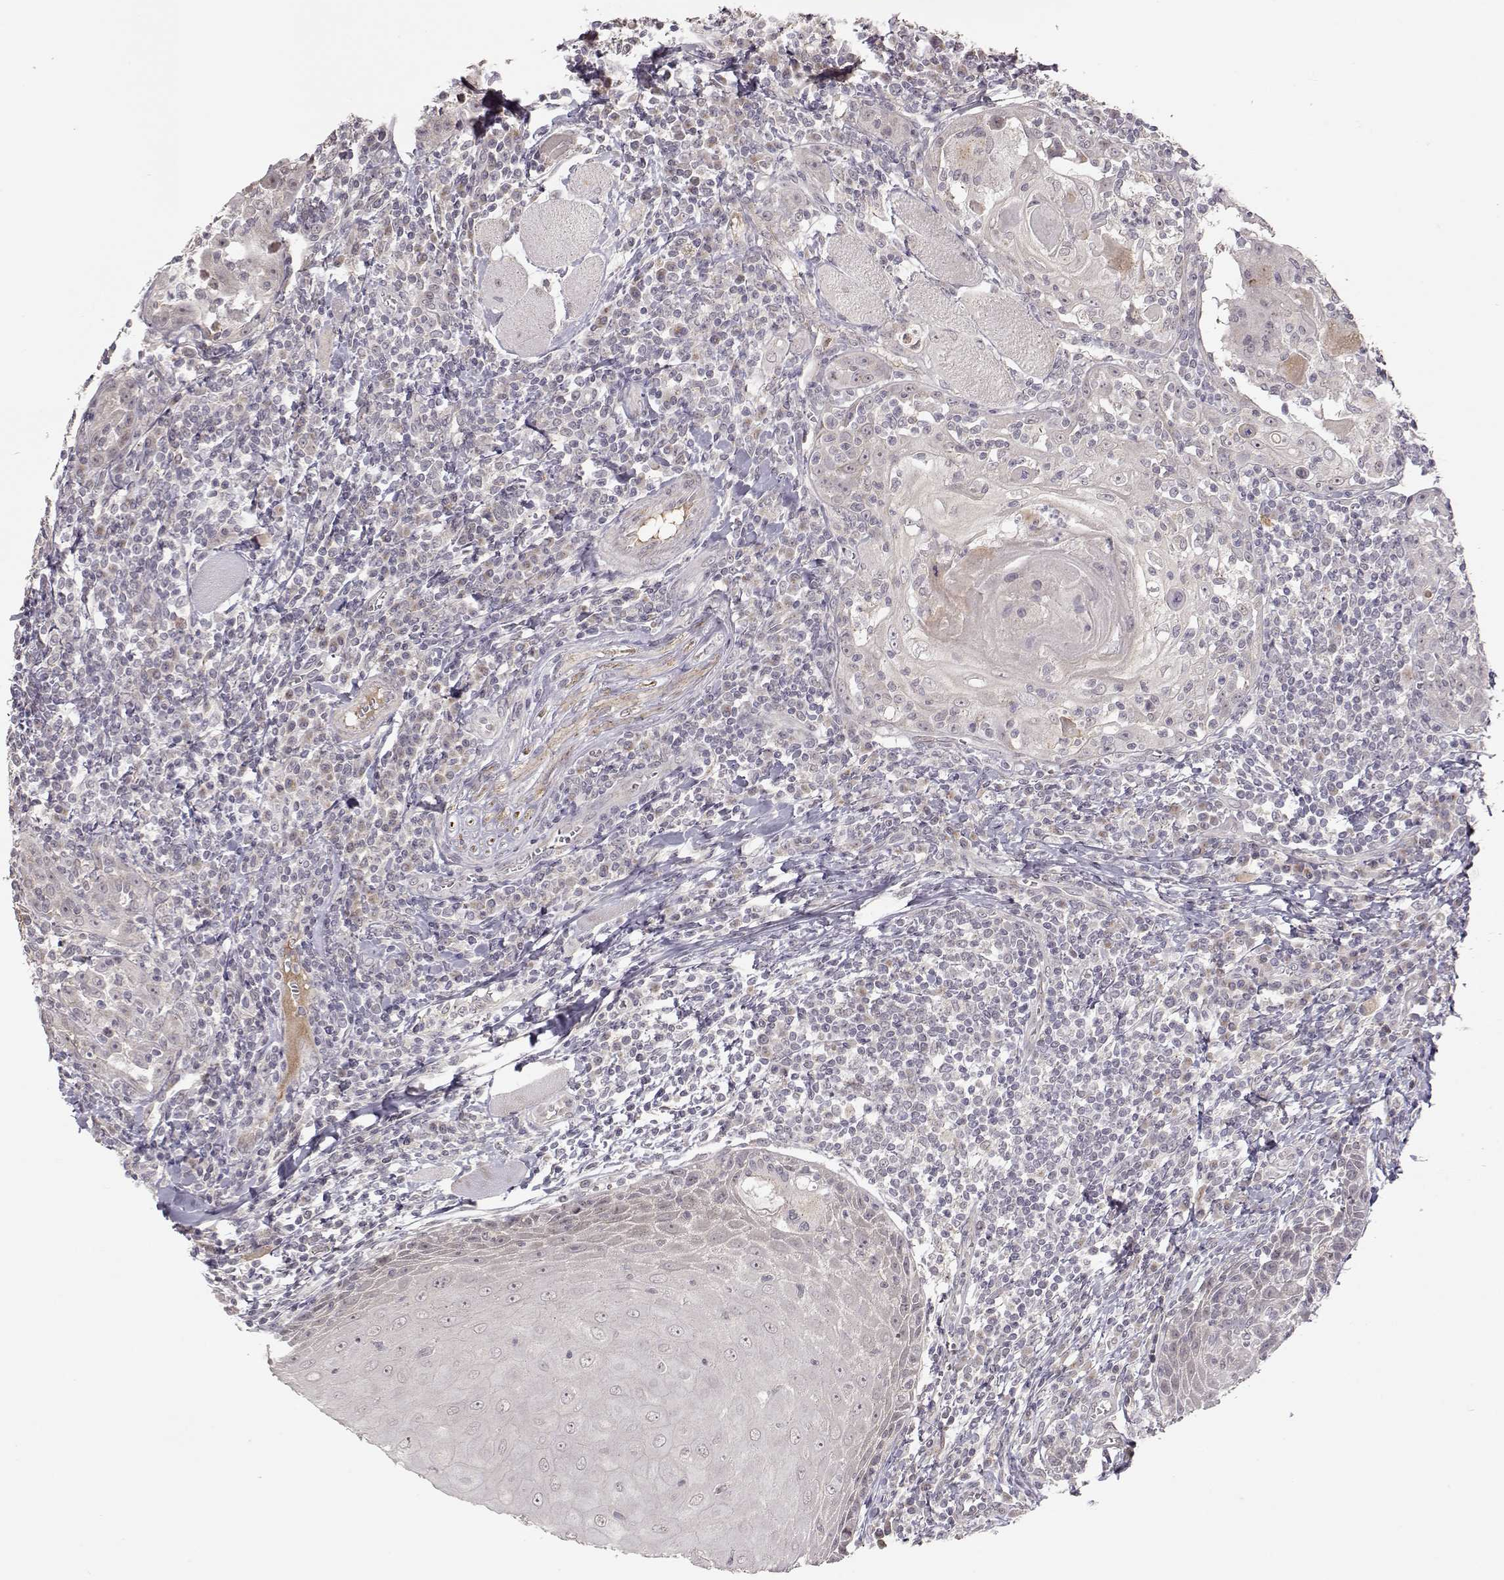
{"staining": {"intensity": "negative", "quantity": "none", "location": "none"}, "tissue": "head and neck cancer", "cell_type": "Tumor cells", "image_type": "cancer", "snomed": [{"axis": "morphology", "description": "Normal tissue, NOS"}, {"axis": "morphology", "description": "Squamous cell carcinoma, NOS"}, {"axis": "topography", "description": "Oral tissue"}, {"axis": "topography", "description": "Head-Neck"}], "caption": "Immunohistochemistry (IHC) image of human head and neck cancer (squamous cell carcinoma) stained for a protein (brown), which reveals no expression in tumor cells.", "gene": "PNMT", "patient": {"sex": "male", "age": 52}}